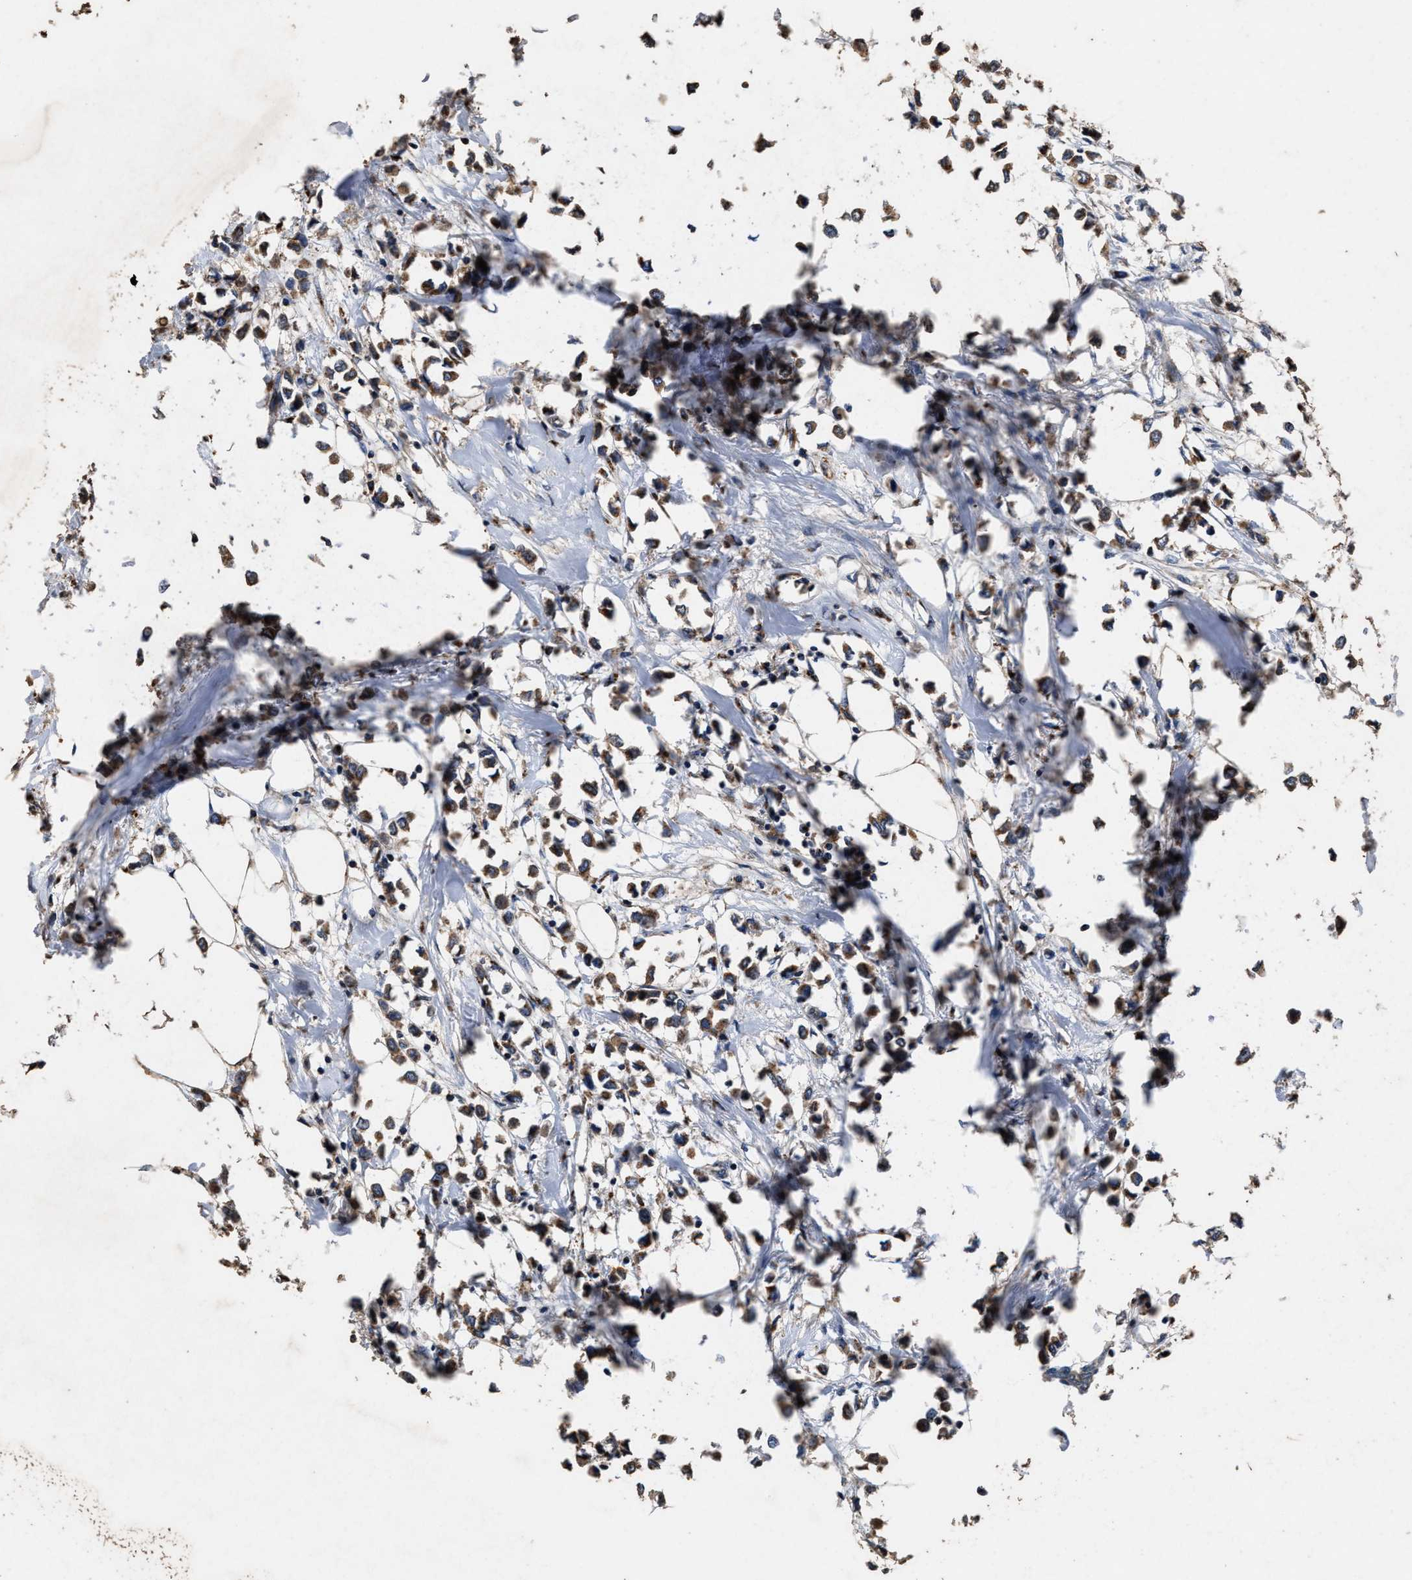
{"staining": {"intensity": "moderate", "quantity": ">75%", "location": "cytoplasmic/membranous"}, "tissue": "breast cancer", "cell_type": "Tumor cells", "image_type": "cancer", "snomed": [{"axis": "morphology", "description": "Lobular carcinoma"}, {"axis": "topography", "description": "Breast"}], "caption": "Tumor cells display medium levels of moderate cytoplasmic/membranous positivity in about >75% of cells in breast lobular carcinoma.", "gene": "TPST2", "patient": {"sex": "female", "age": 51}}